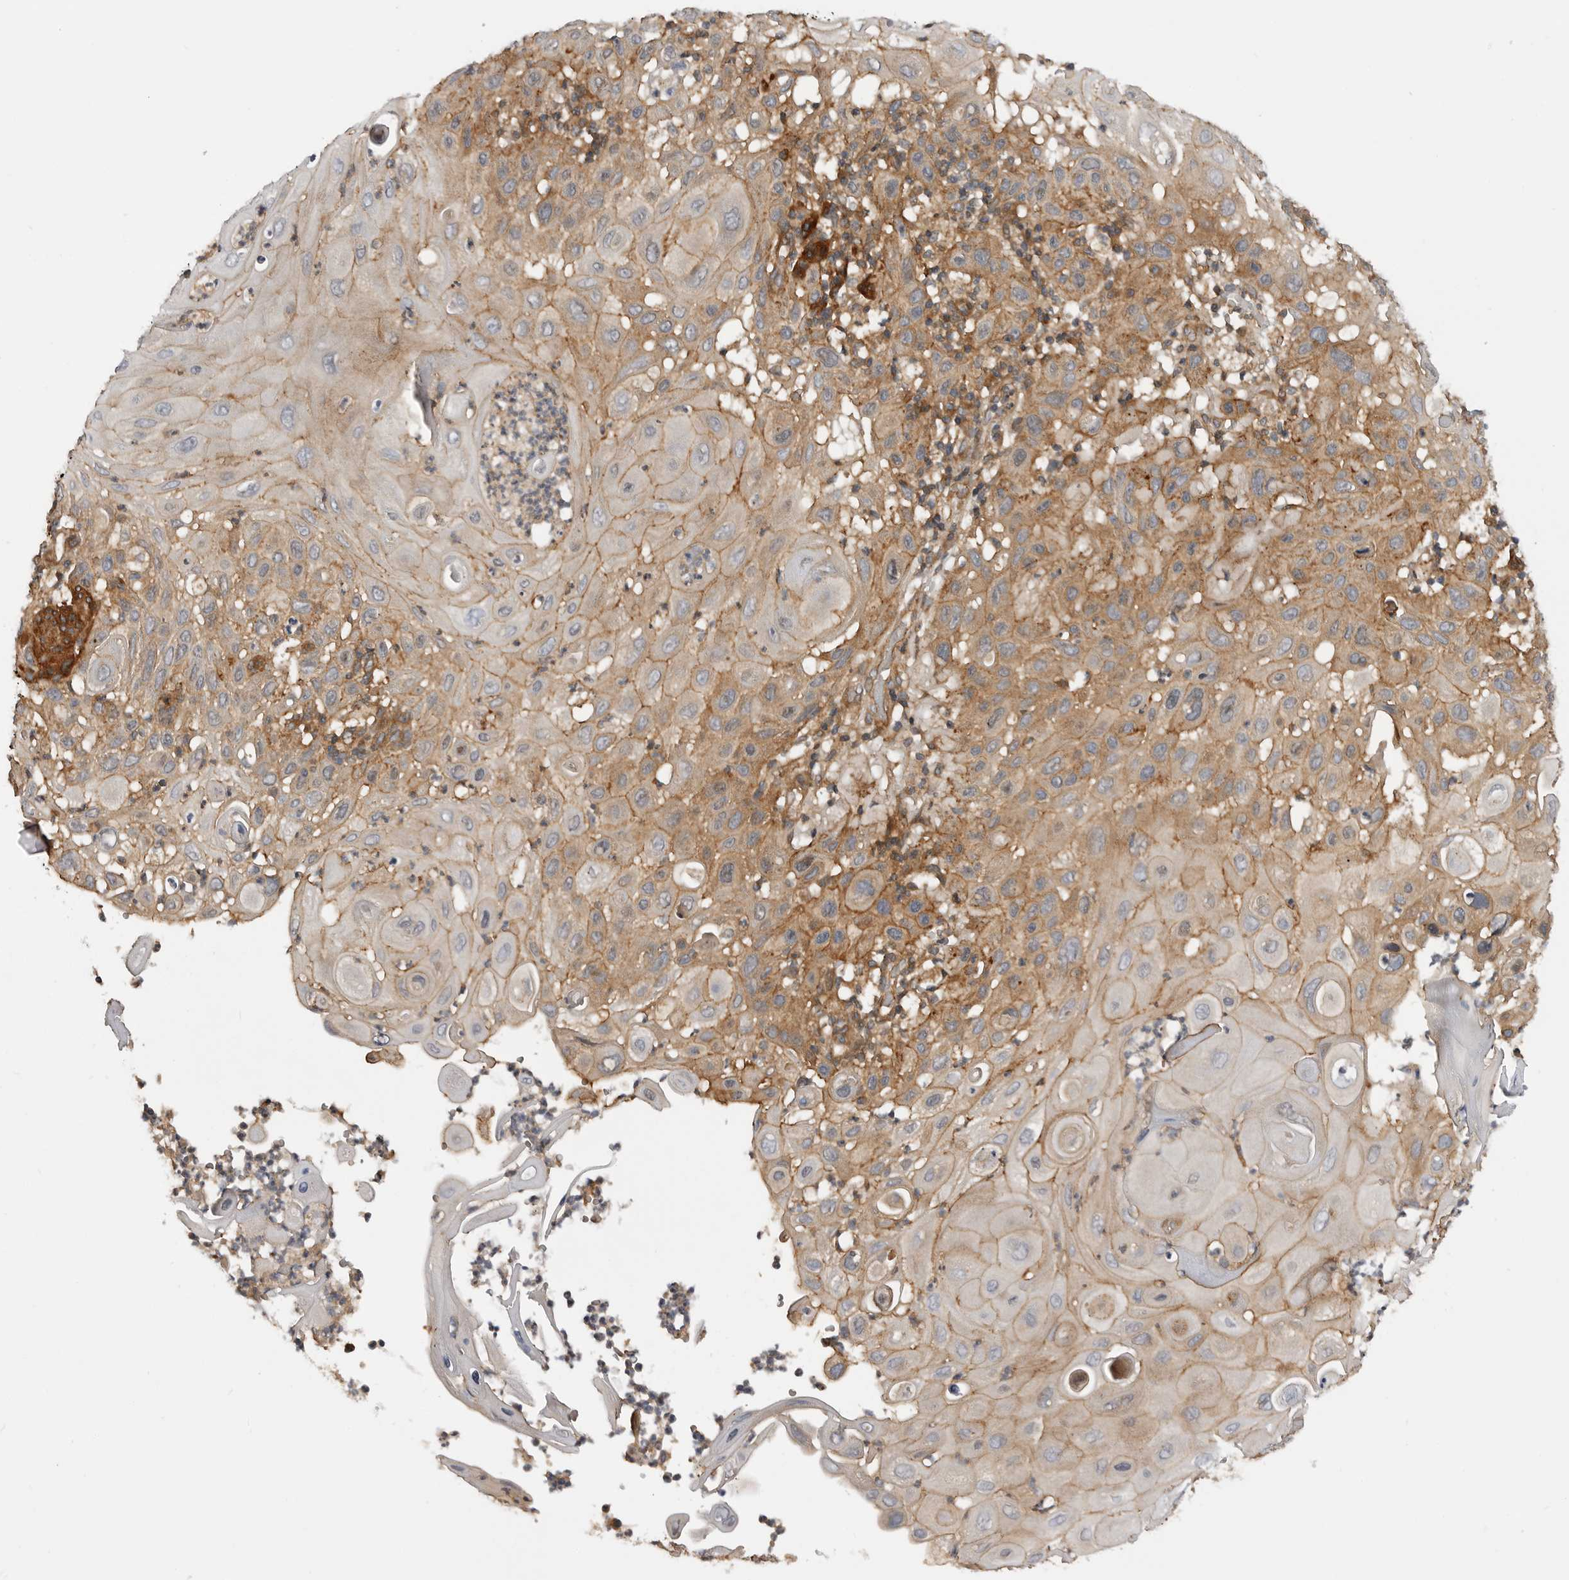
{"staining": {"intensity": "moderate", "quantity": "25%-75%", "location": "cytoplasmic/membranous"}, "tissue": "skin cancer", "cell_type": "Tumor cells", "image_type": "cancer", "snomed": [{"axis": "morphology", "description": "Normal tissue, NOS"}, {"axis": "morphology", "description": "Squamous cell carcinoma, NOS"}, {"axis": "topography", "description": "Skin"}], "caption": "A photomicrograph showing moderate cytoplasmic/membranous staining in about 25%-75% of tumor cells in squamous cell carcinoma (skin), as visualized by brown immunohistochemical staining.", "gene": "TRIM56", "patient": {"sex": "female", "age": 96}}